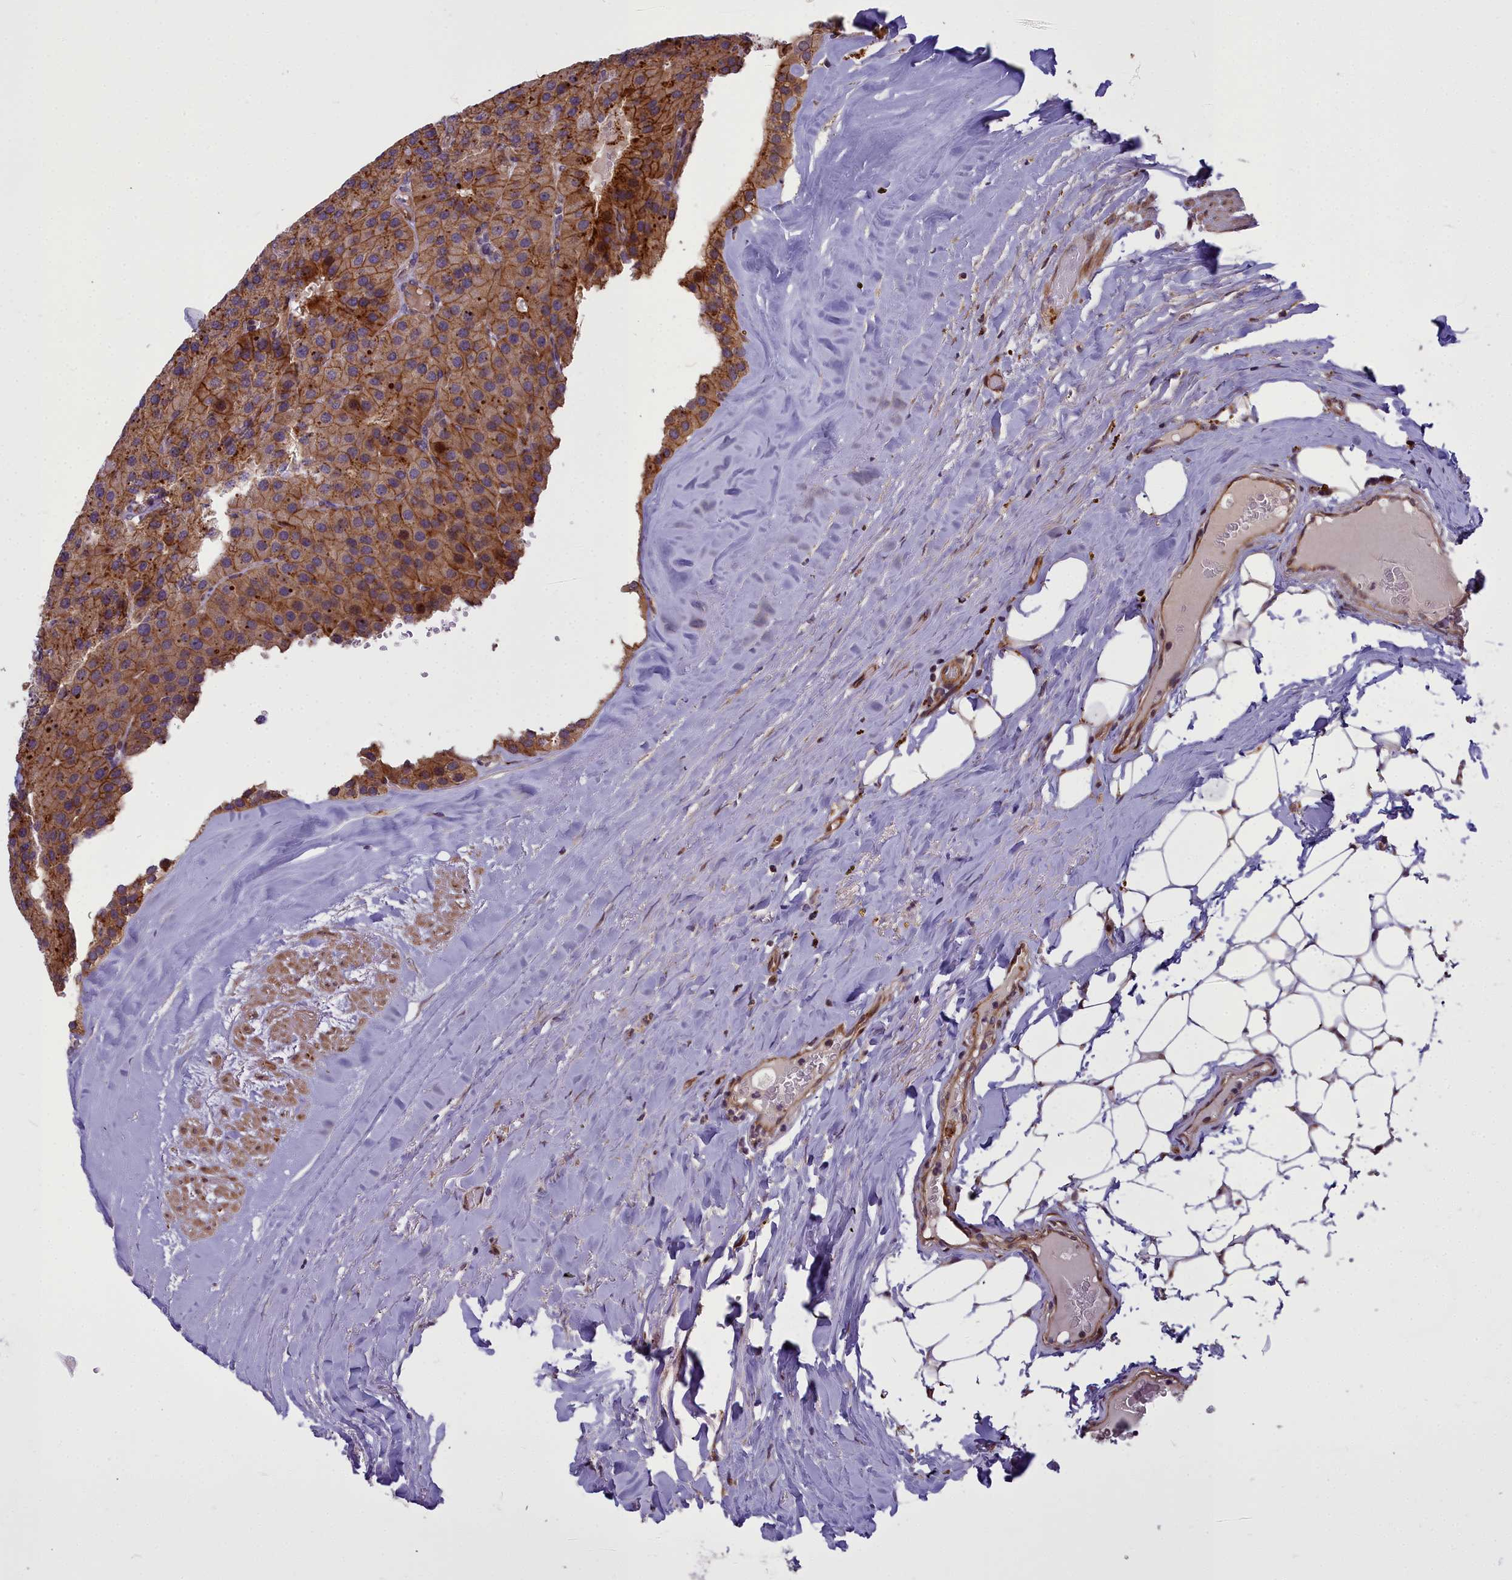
{"staining": {"intensity": "moderate", "quantity": ">75%", "location": "cytoplasmic/membranous"}, "tissue": "parathyroid gland", "cell_type": "Glandular cells", "image_type": "normal", "snomed": [{"axis": "morphology", "description": "Normal tissue, NOS"}, {"axis": "morphology", "description": "Adenoma, NOS"}, {"axis": "topography", "description": "Parathyroid gland"}], "caption": "Normal parathyroid gland was stained to show a protein in brown. There is medium levels of moderate cytoplasmic/membranous positivity in about >75% of glandular cells.", "gene": "GLYATL3", "patient": {"sex": "female", "age": 86}}